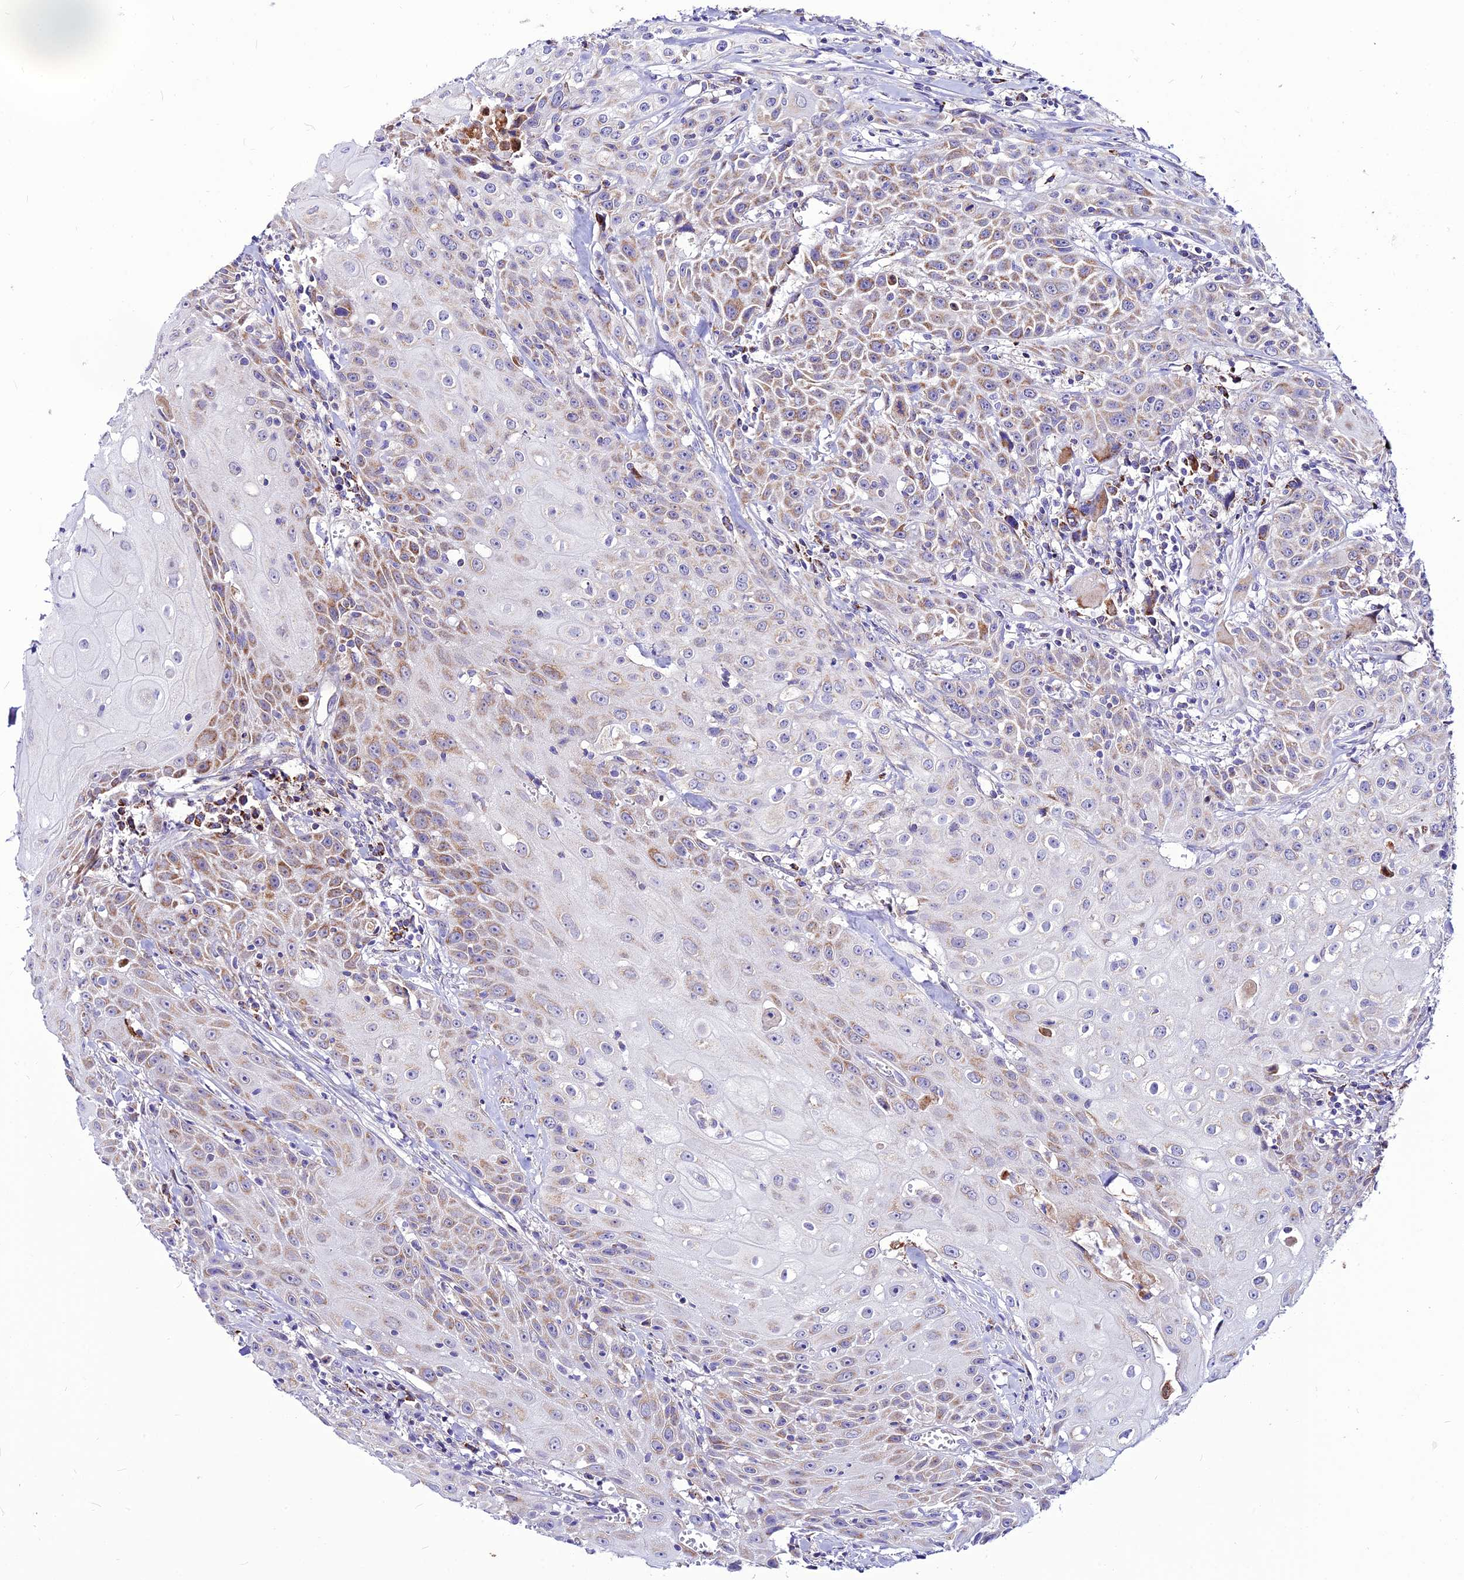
{"staining": {"intensity": "weak", "quantity": ">75%", "location": "cytoplasmic/membranous"}, "tissue": "head and neck cancer", "cell_type": "Tumor cells", "image_type": "cancer", "snomed": [{"axis": "morphology", "description": "Squamous cell carcinoma, NOS"}, {"axis": "topography", "description": "Oral tissue"}, {"axis": "topography", "description": "Head-Neck"}], "caption": "Human head and neck cancer (squamous cell carcinoma) stained with a protein marker exhibits weak staining in tumor cells.", "gene": "ECI1", "patient": {"sex": "female", "age": 82}}